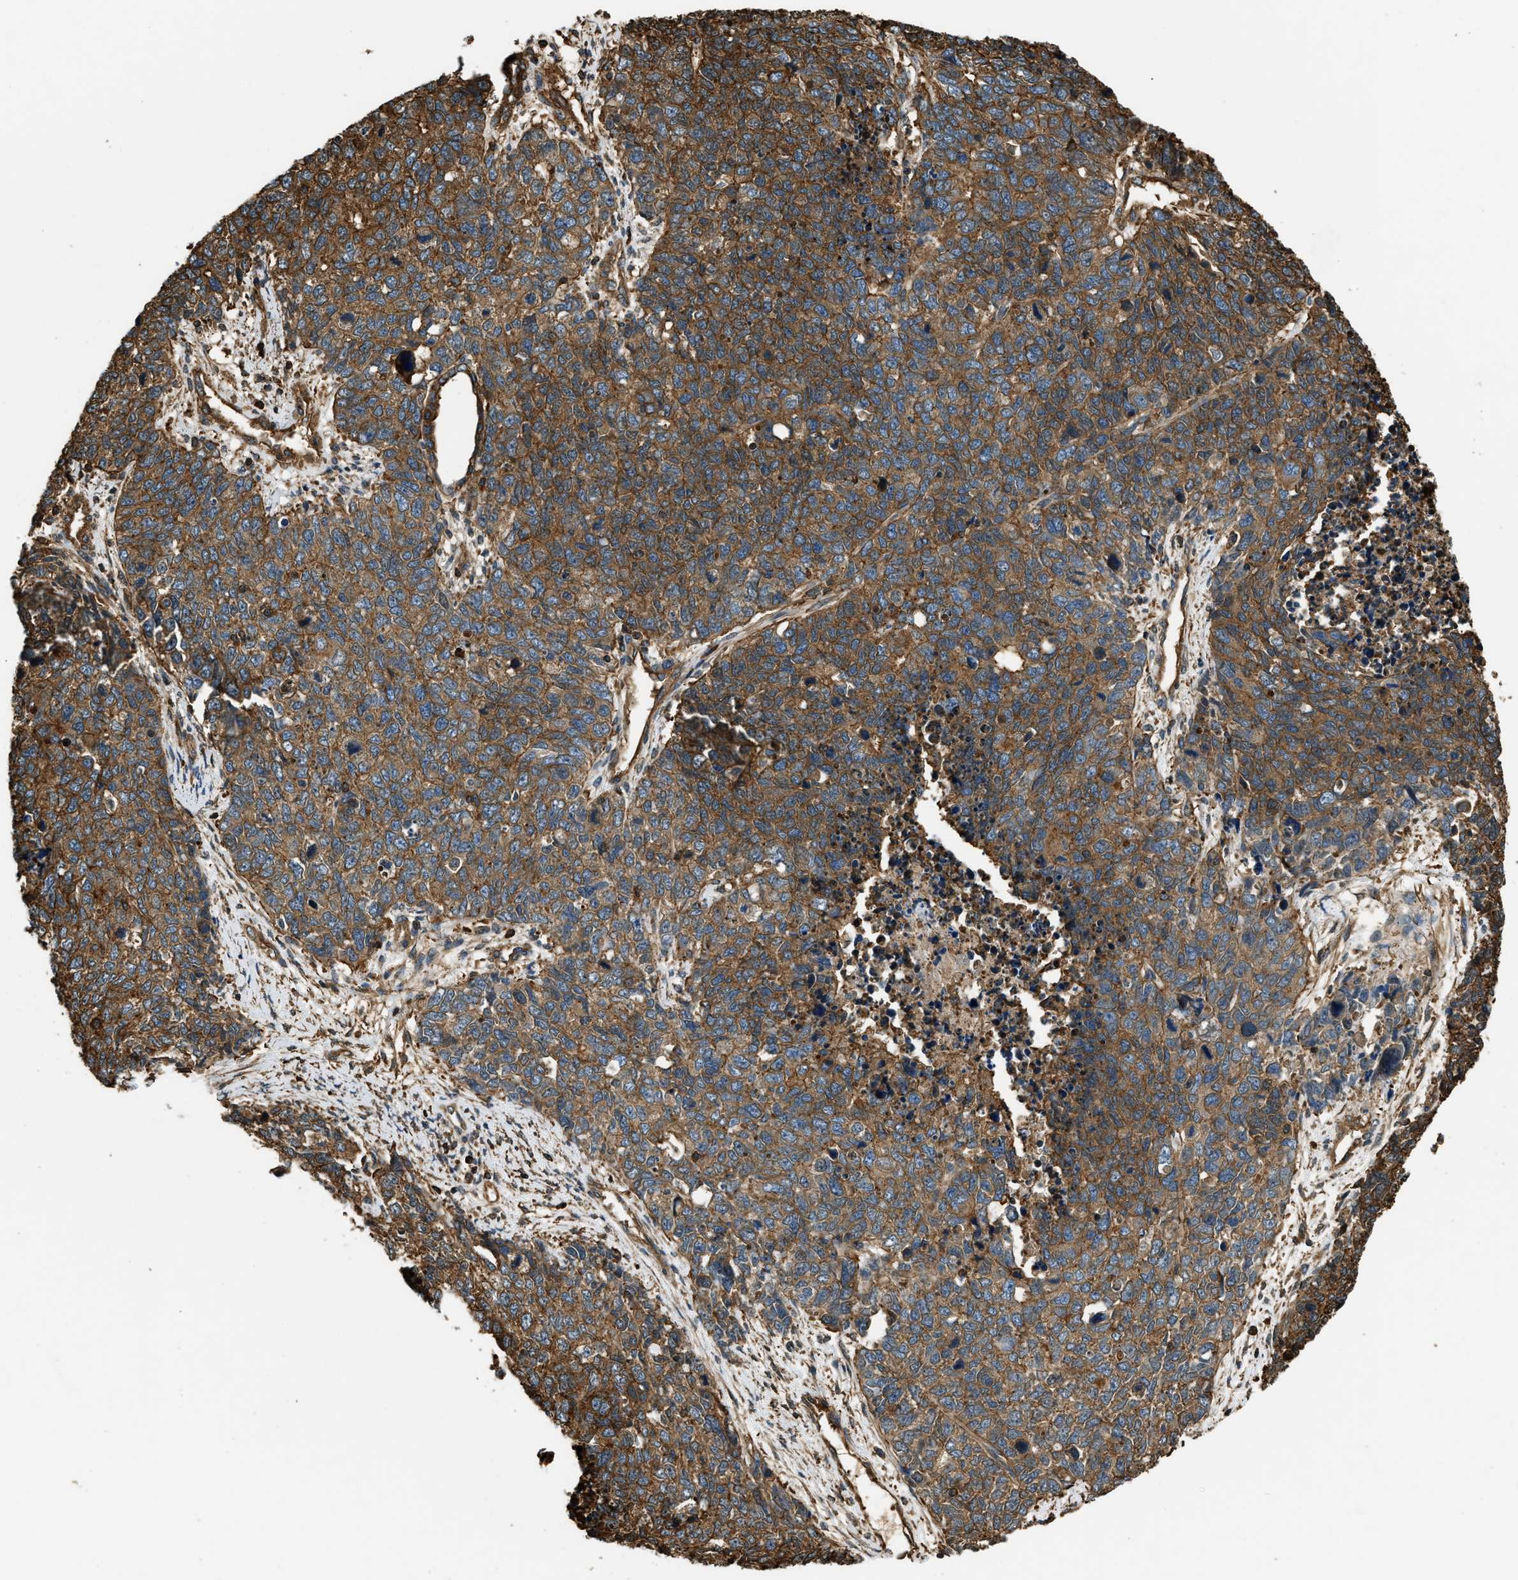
{"staining": {"intensity": "strong", "quantity": ">75%", "location": "cytoplasmic/membranous"}, "tissue": "cervical cancer", "cell_type": "Tumor cells", "image_type": "cancer", "snomed": [{"axis": "morphology", "description": "Squamous cell carcinoma, NOS"}, {"axis": "topography", "description": "Cervix"}], "caption": "The immunohistochemical stain shows strong cytoplasmic/membranous positivity in tumor cells of cervical cancer tissue.", "gene": "YARS1", "patient": {"sex": "female", "age": 63}}